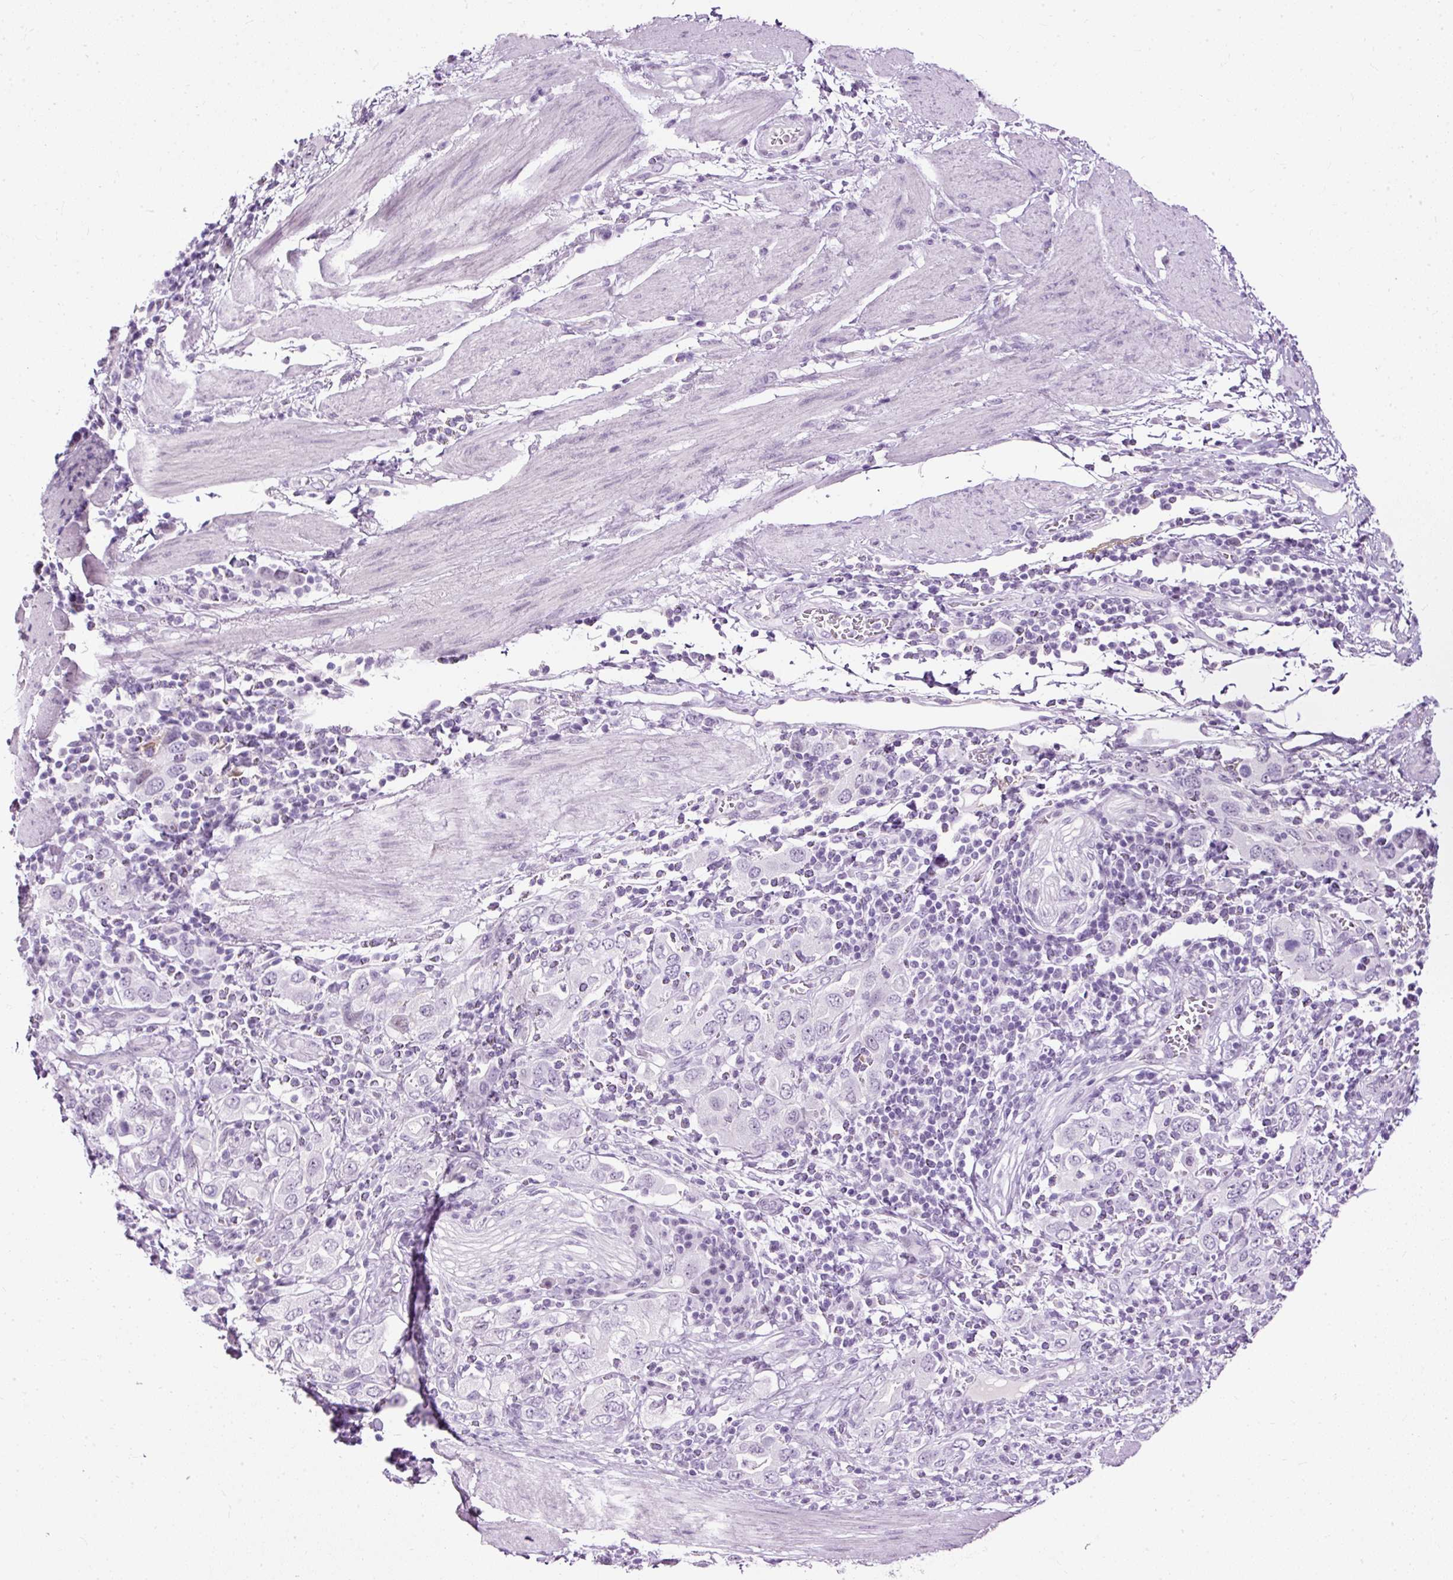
{"staining": {"intensity": "negative", "quantity": "none", "location": "none"}, "tissue": "stomach cancer", "cell_type": "Tumor cells", "image_type": "cancer", "snomed": [{"axis": "morphology", "description": "Adenocarcinoma, NOS"}, {"axis": "topography", "description": "Stomach, upper"}, {"axis": "topography", "description": "Stomach"}], "caption": "The micrograph displays no staining of tumor cells in adenocarcinoma (stomach).", "gene": "PDE6B", "patient": {"sex": "male", "age": 62}}